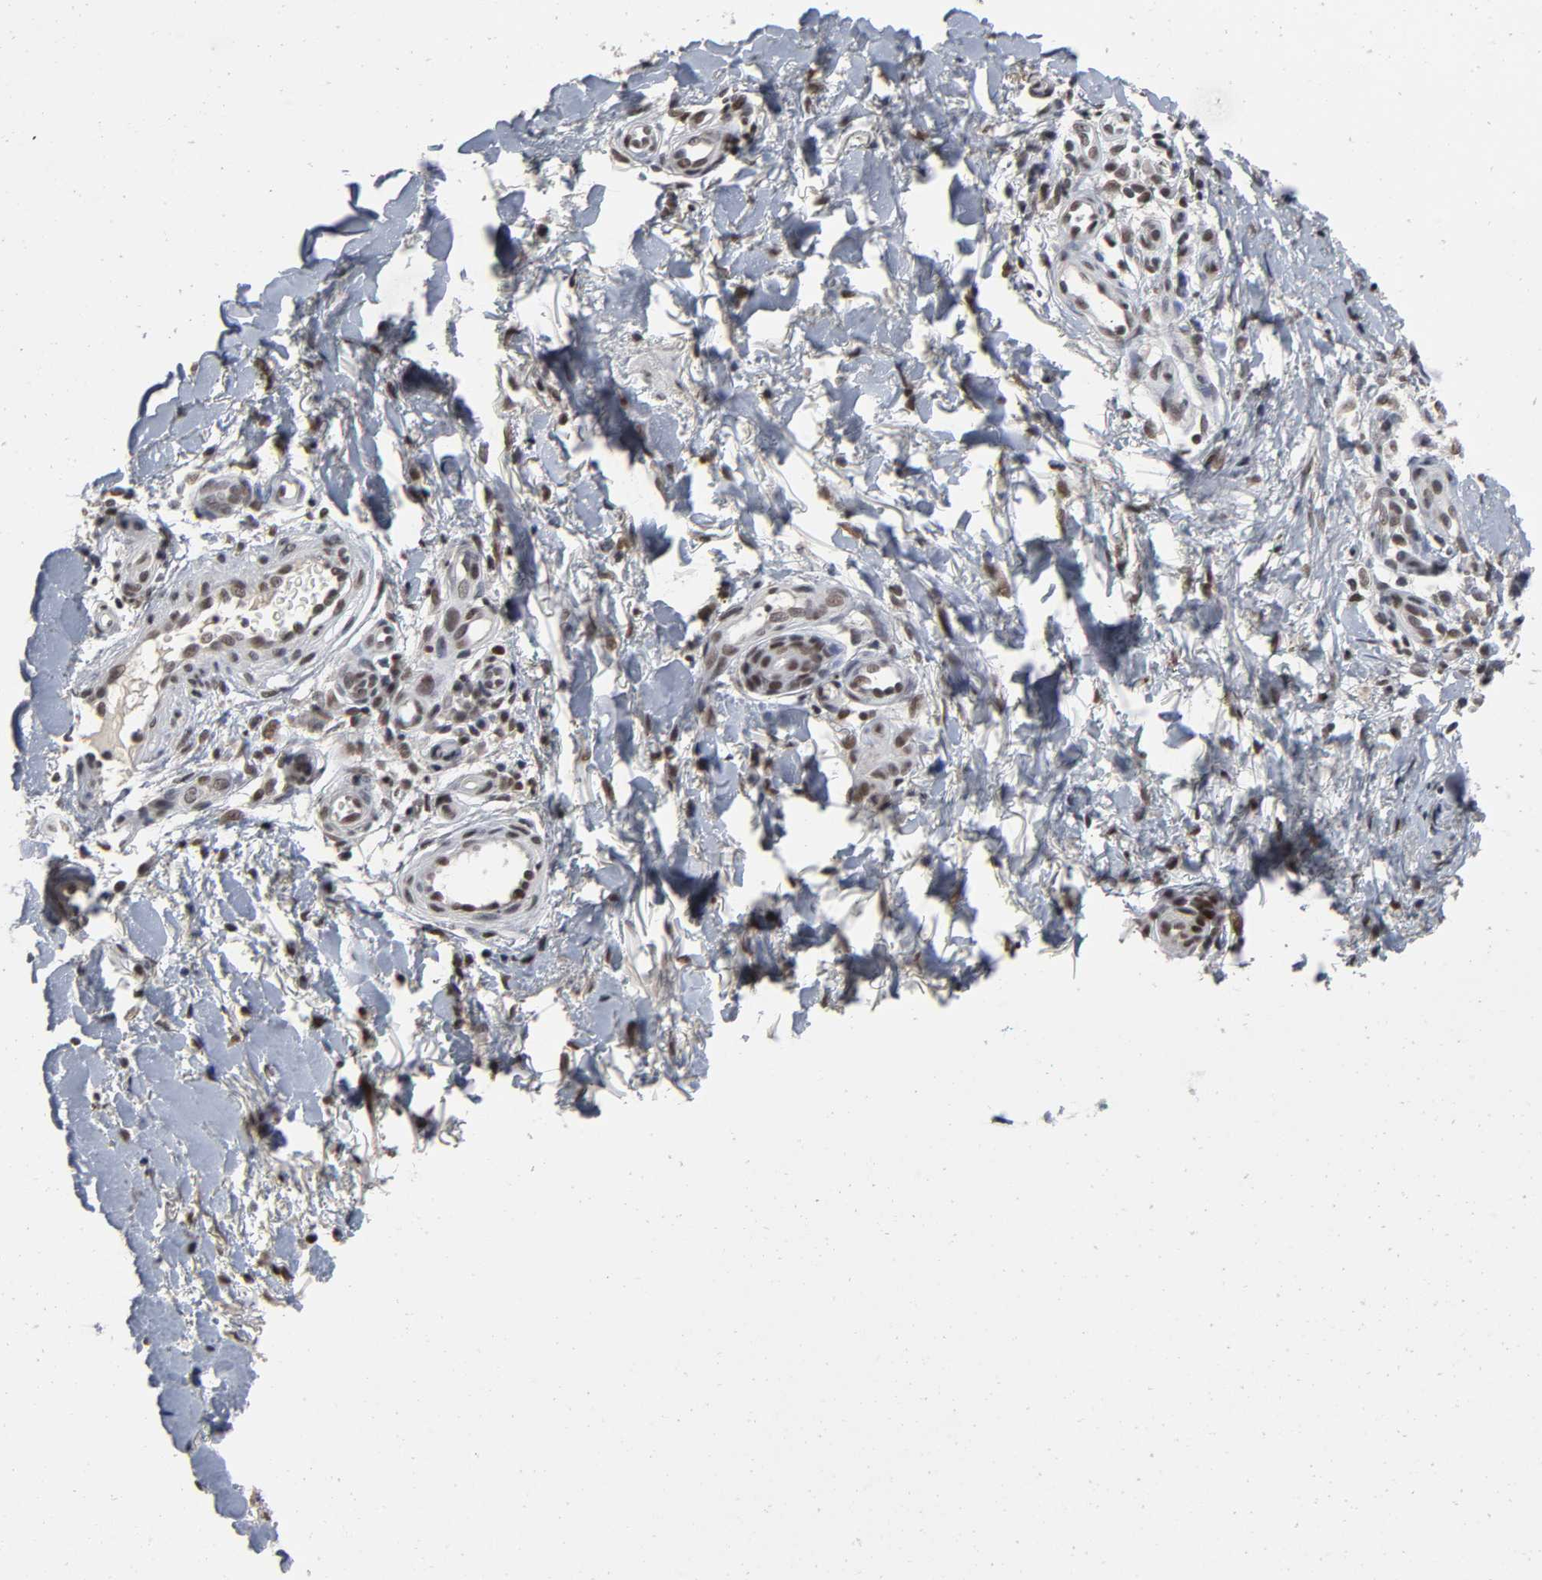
{"staining": {"intensity": "moderate", "quantity": ">75%", "location": "nuclear"}, "tissue": "skin cancer", "cell_type": "Tumor cells", "image_type": "cancer", "snomed": [{"axis": "morphology", "description": "Squamous cell carcinoma, NOS"}, {"axis": "topography", "description": "Skin"}], "caption": "Immunohistochemistry photomicrograph of neoplastic tissue: human skin squamous cell carcinoma stained using IHC demonstrates medium levels of moderate protein expression localized specifically in the nuclear of tumor cells, appearing as a nuclear brown color.", "gene": "TRIM33", "patient": {"sex": "female", "age": 42}}